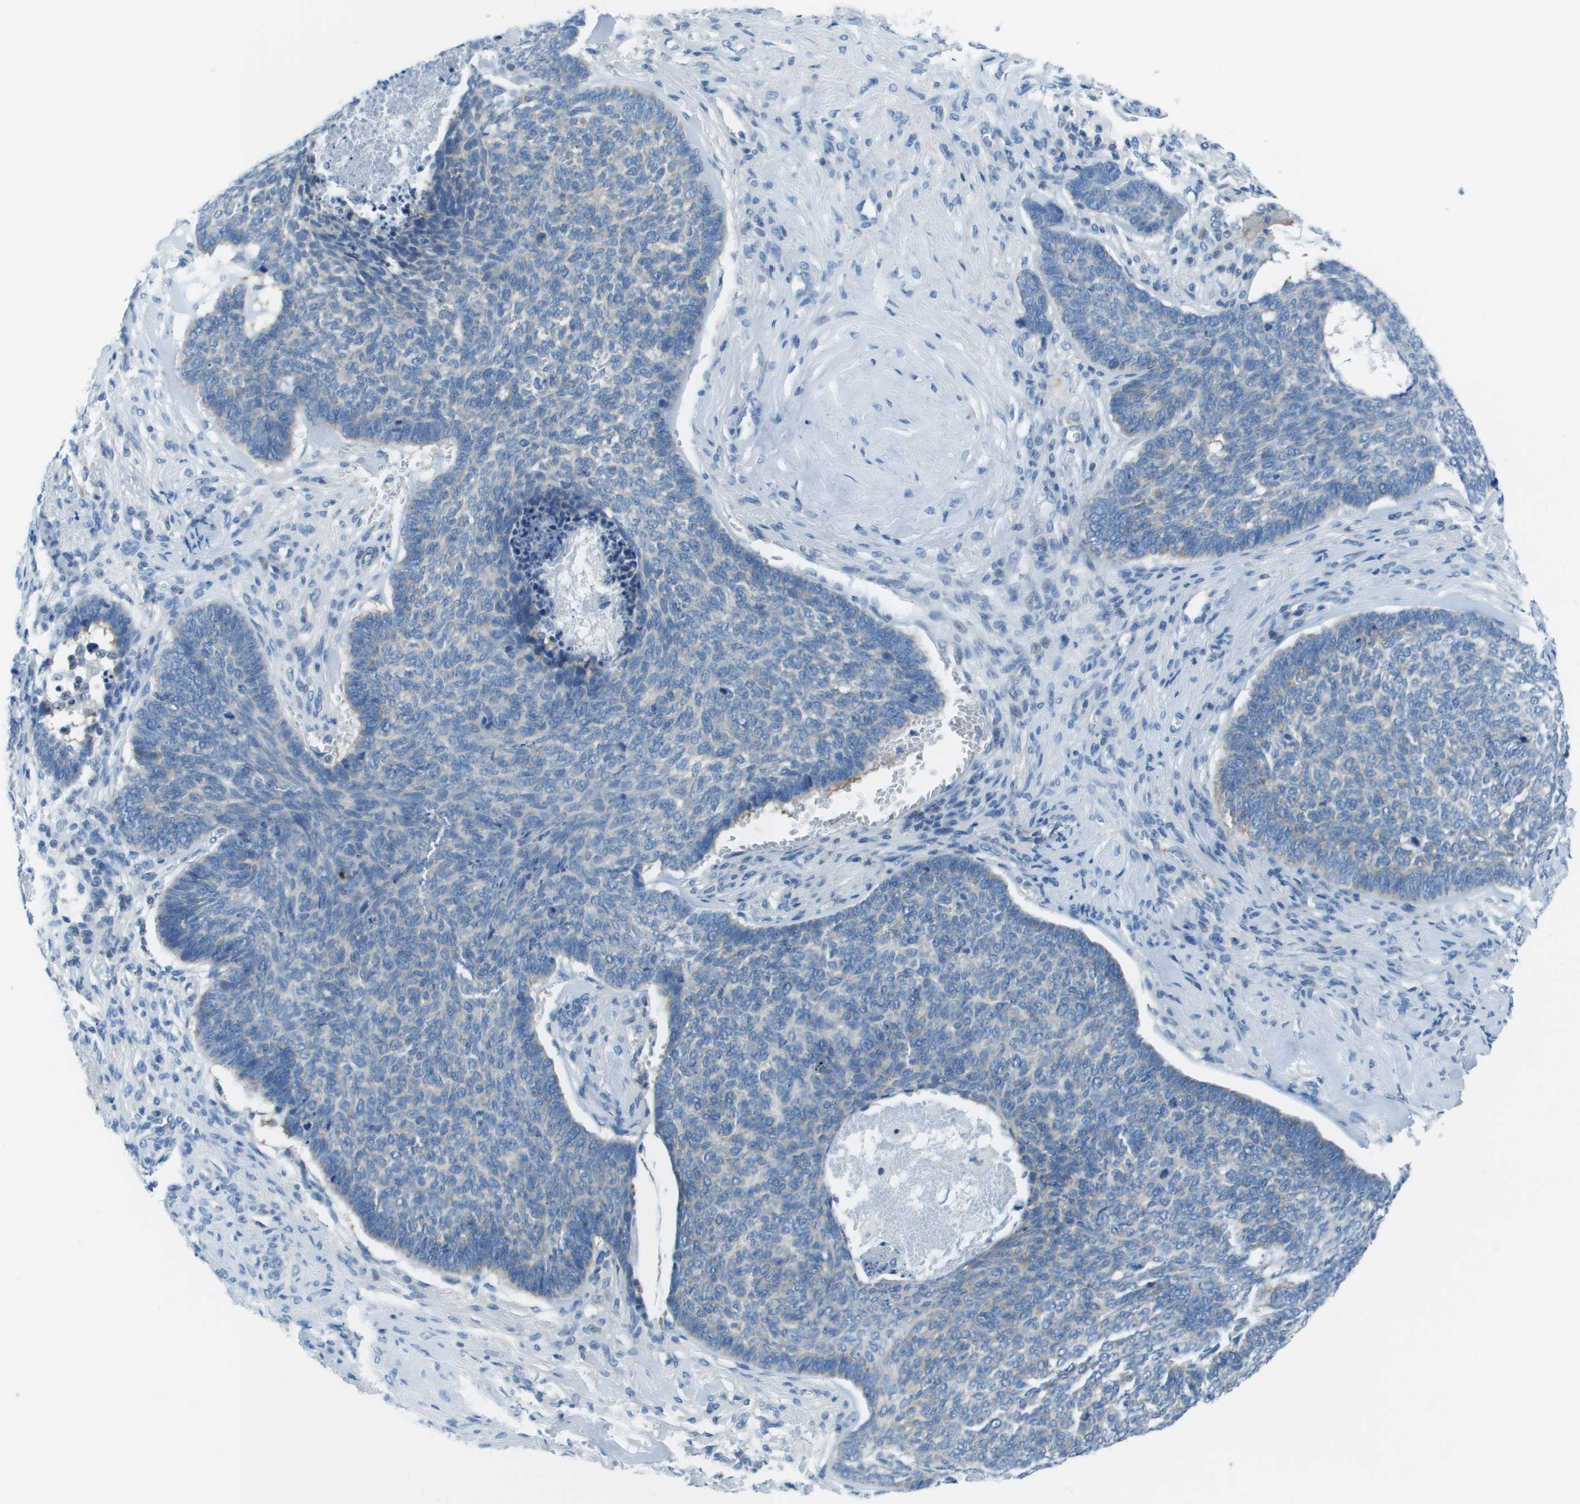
{"staining": {"intensity": "negative", "quantity": "none", "location": "none"}, "tissue": "skin cancer", "cell_type": "Tumor cells", "image_type": "cancer", "snomed": [{"axis": "morphology", "description": "Basal cell carcinoma"}, {"axis": "topography", "description": "Skin"}], "caption": "Human basal cell carcinoma (skin) stained for a protein using immunohistochemistry (IHC) demonstrates no expression in tumor cells.", "gene": "STIP1", "patient": {"sex": "male", "age": 84}}